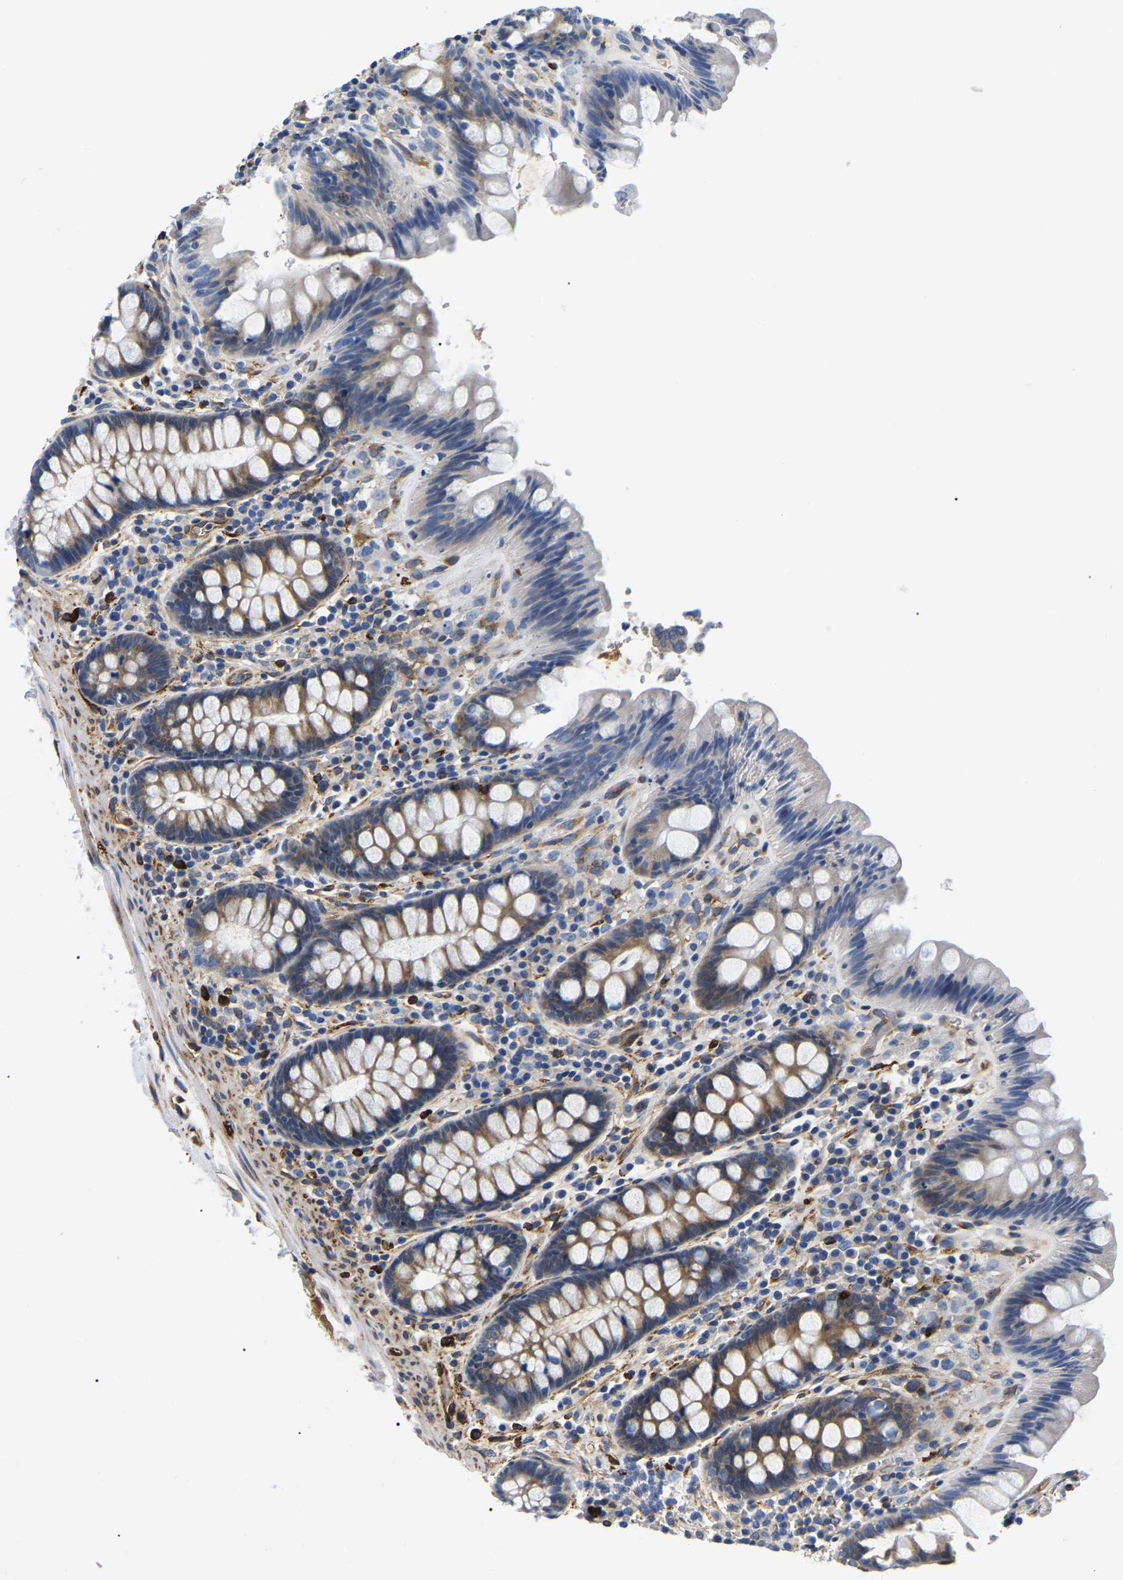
{"staining": {"intensity": "strong", "quantity": ">75%", "location": "cytoplasmic/membranous"}, "tissue": "colon", "cell_type": "Endothelial cells", "image_type": "normal", "snomed": [{"axis": "morphology", "description": "Normal tissue, NOS"}, {"axis": "topography", "description": "Colon"}], "caption": "Immunohistochemistry (IHC) photomicrograph of normal colon stained for a protein (brown), which demonstrates high levels of strong cytoplasmic/membranous positivity in approximately >75% of endothelial cells.", "gene": "DUSP8", "patient": {"sex": "female", "age": 80}}